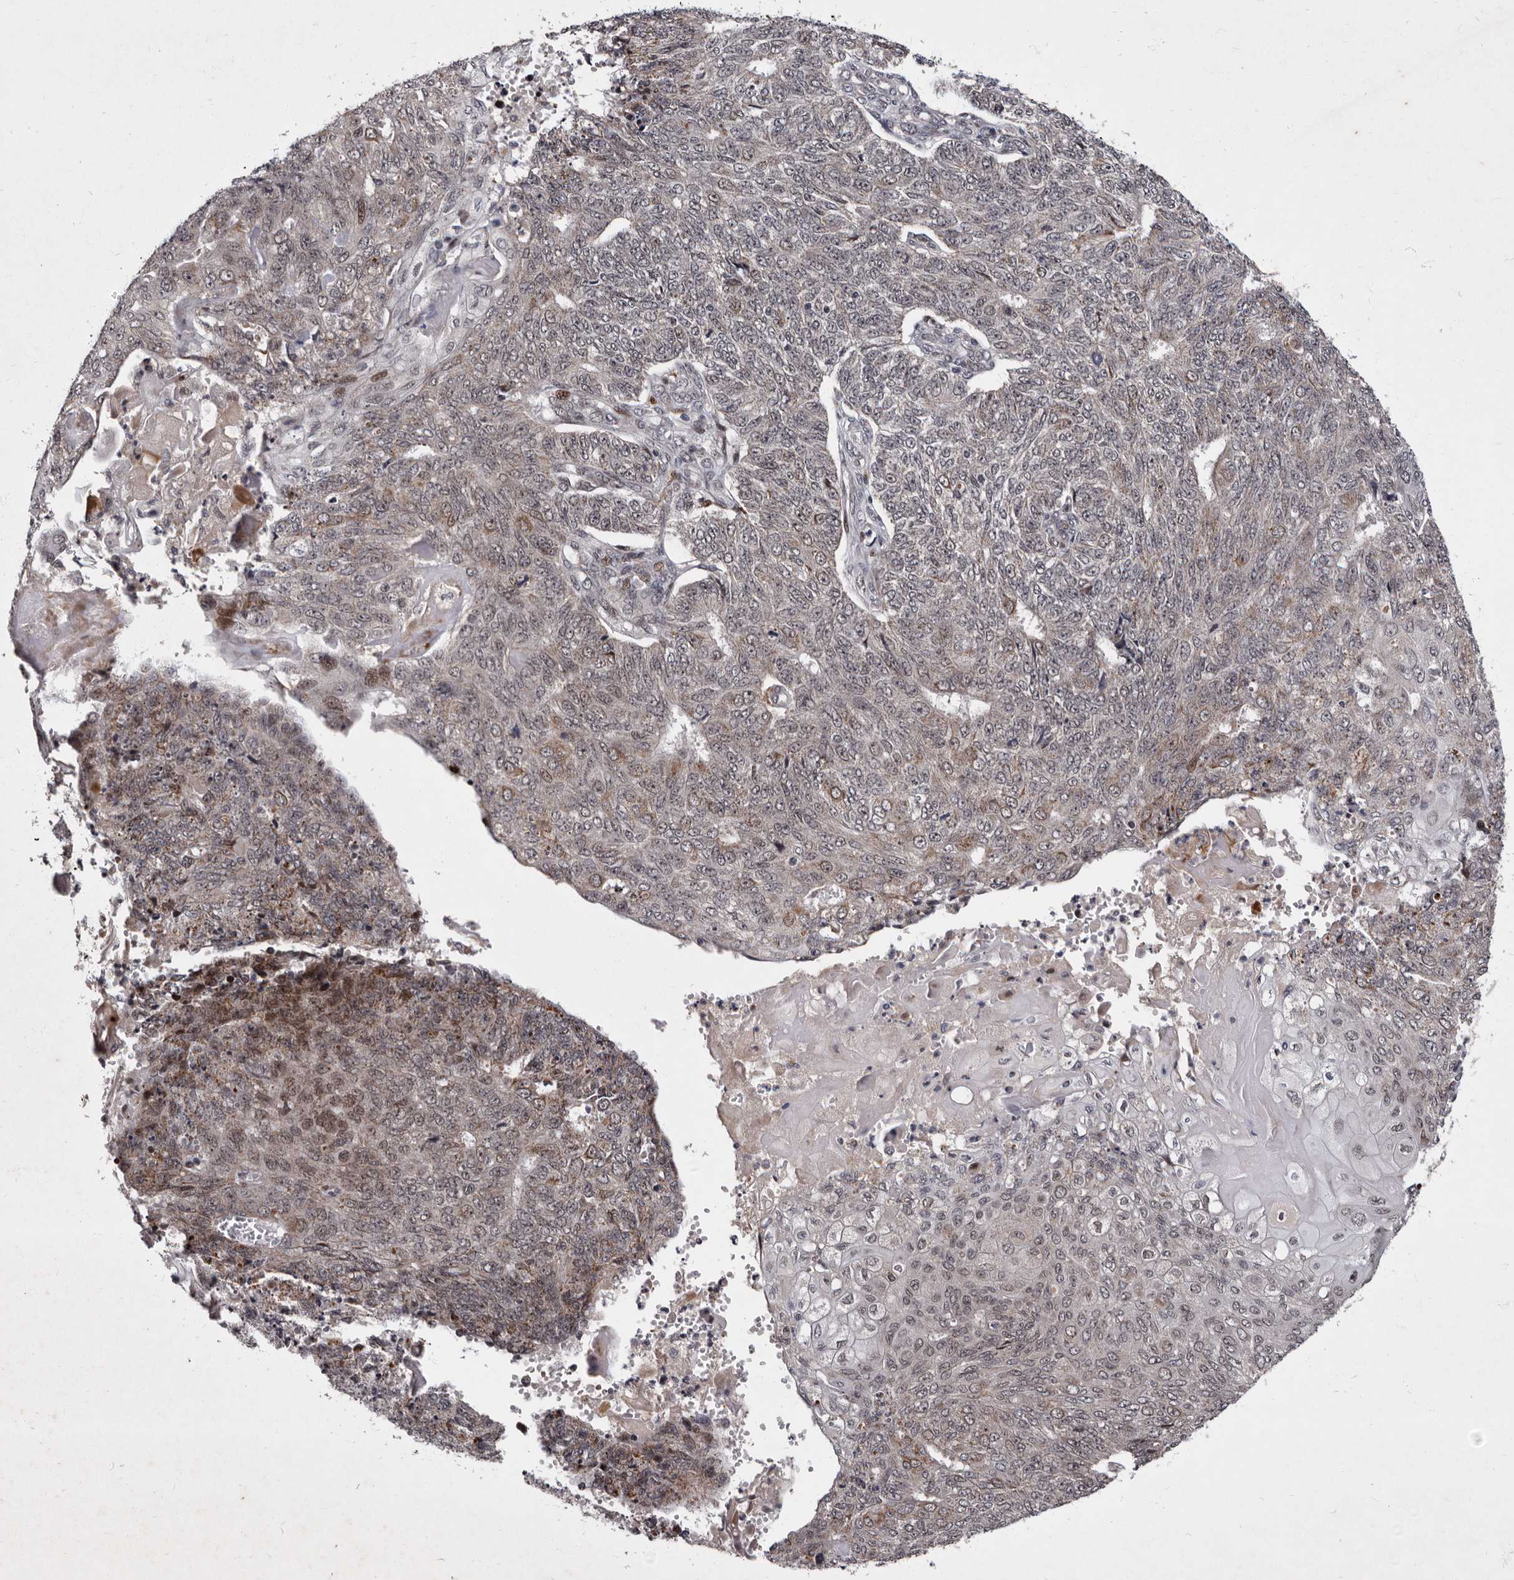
{"staining": {"intensity": "weak", "quantity": "25%-75%", "location": "cytoplasmic/membranous,nuclear"}, "tissue": "endometrial cancer", "cell_type": "Tumor cells", "image_type": "cancer", "snomed": [{"axis": "morphology", "description": "Adenocarcinoma, NOS"}, {"axis": "topography", "description": "Endometrium"}], "caption": "The histopathology image displays staining of adenocarcinoma (endometrial), revealing weak cytoplasmic/membranous and nuclear protein expression (brown color) within tumor cells.", "gene": "TNKS", "patient": {"sex": "female", "age": 32}}